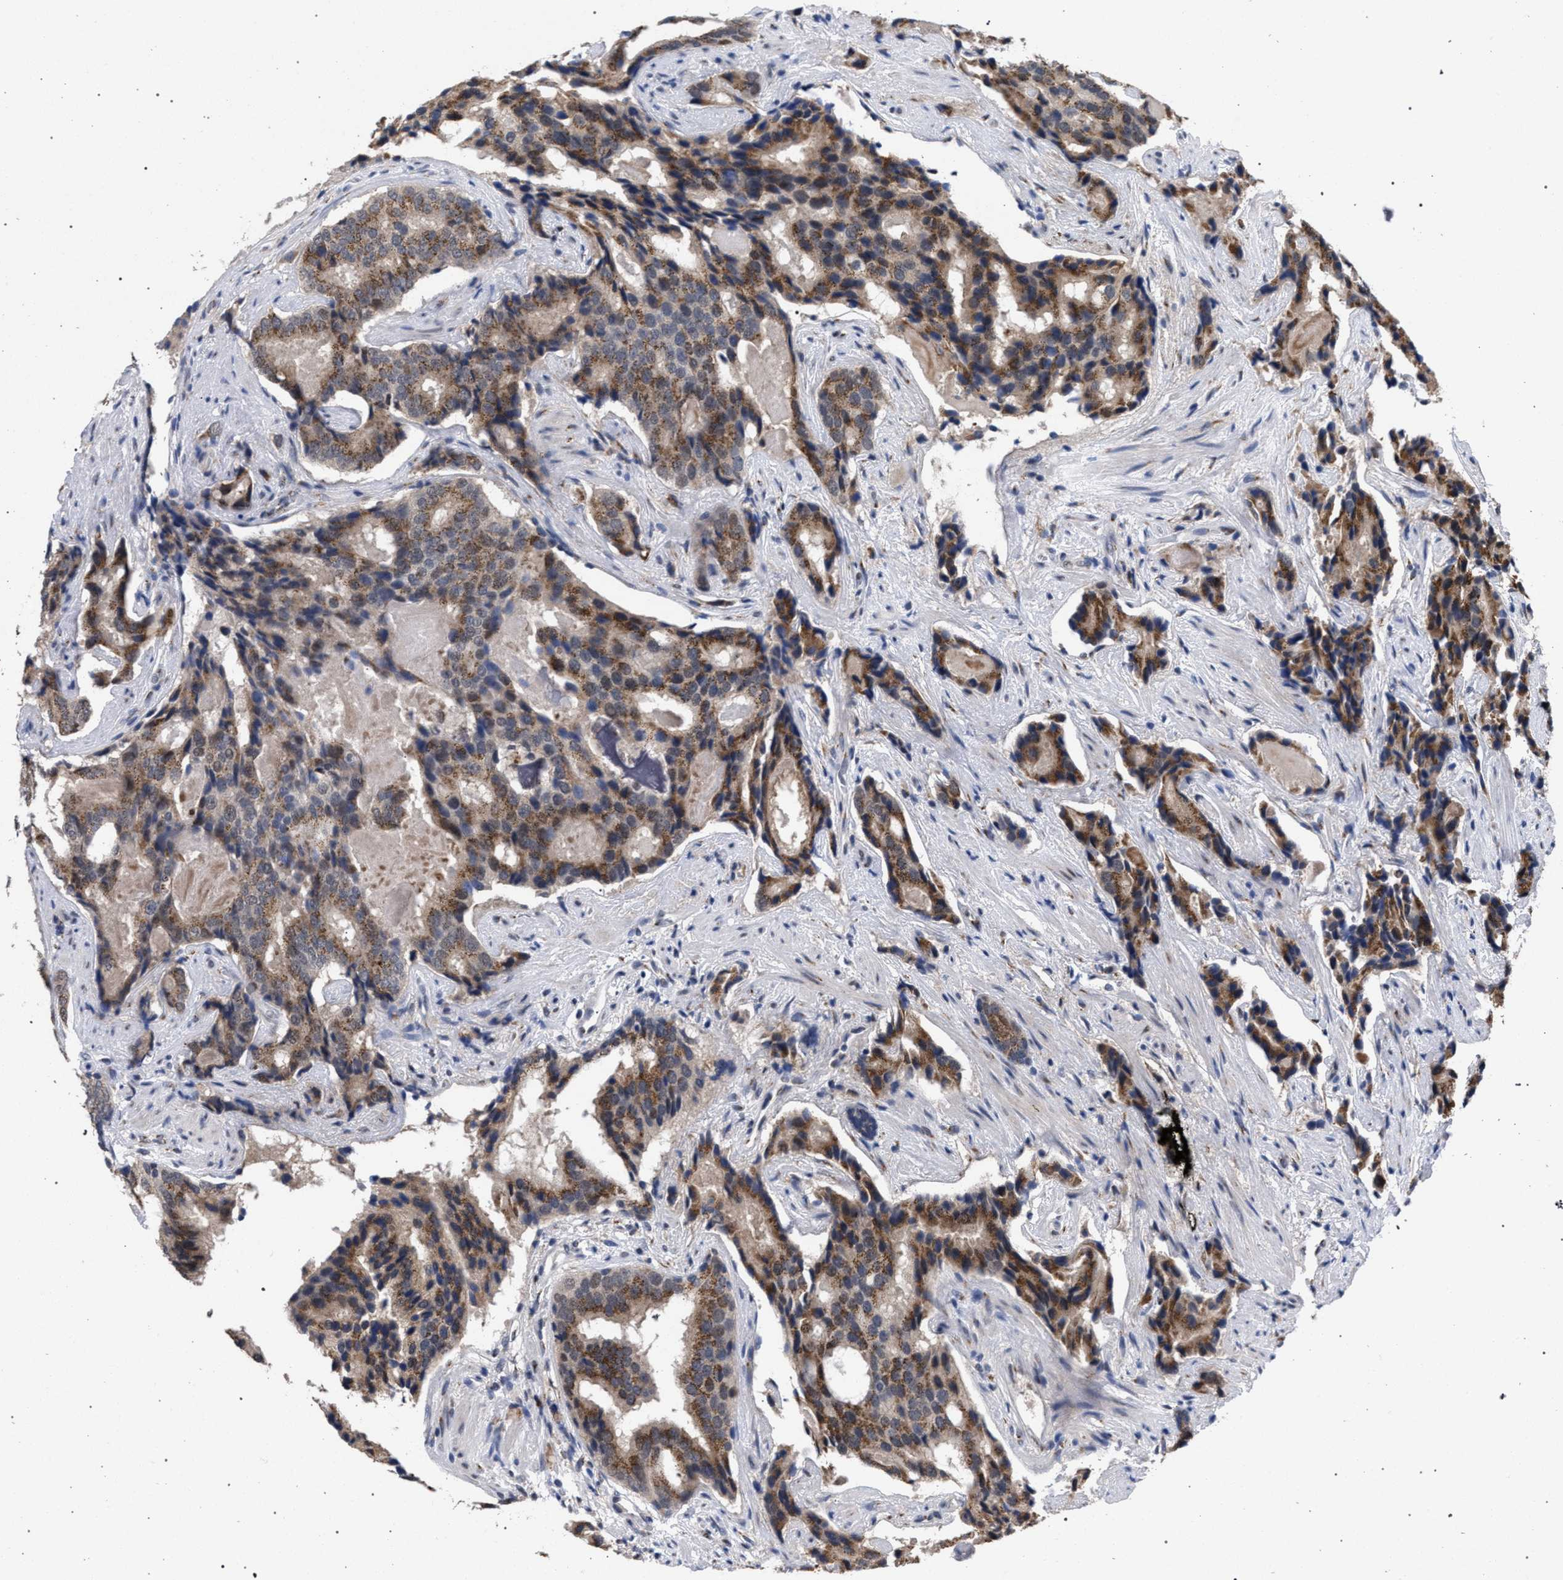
{"staining": {"intensity": "moderate", "quantity": ">75%", "location": "cytoplasmic/membranous"}, "tissue": "prostate cancer", "cell_type": "Tumor cells", "image_type": "cancer", "snomed": [{"axis": "morphology", "description": "Adenocarcinoma, High grade"}, {"axis": "topography", "description": "Prostate"}], "caption": "Immunohistochemistry (IHC) image of neoplastic tissue: prostate cancer stained using immunohistochemistry (IHC) displays medium levels of moderate protein expression localized specifically in the cytoplasmic/membranous of tumor cells, appearing as a cytoplasmic/membranous brown color.", "gene": "GOLGA2", "patient": {"sex": "male", "age": 58}}